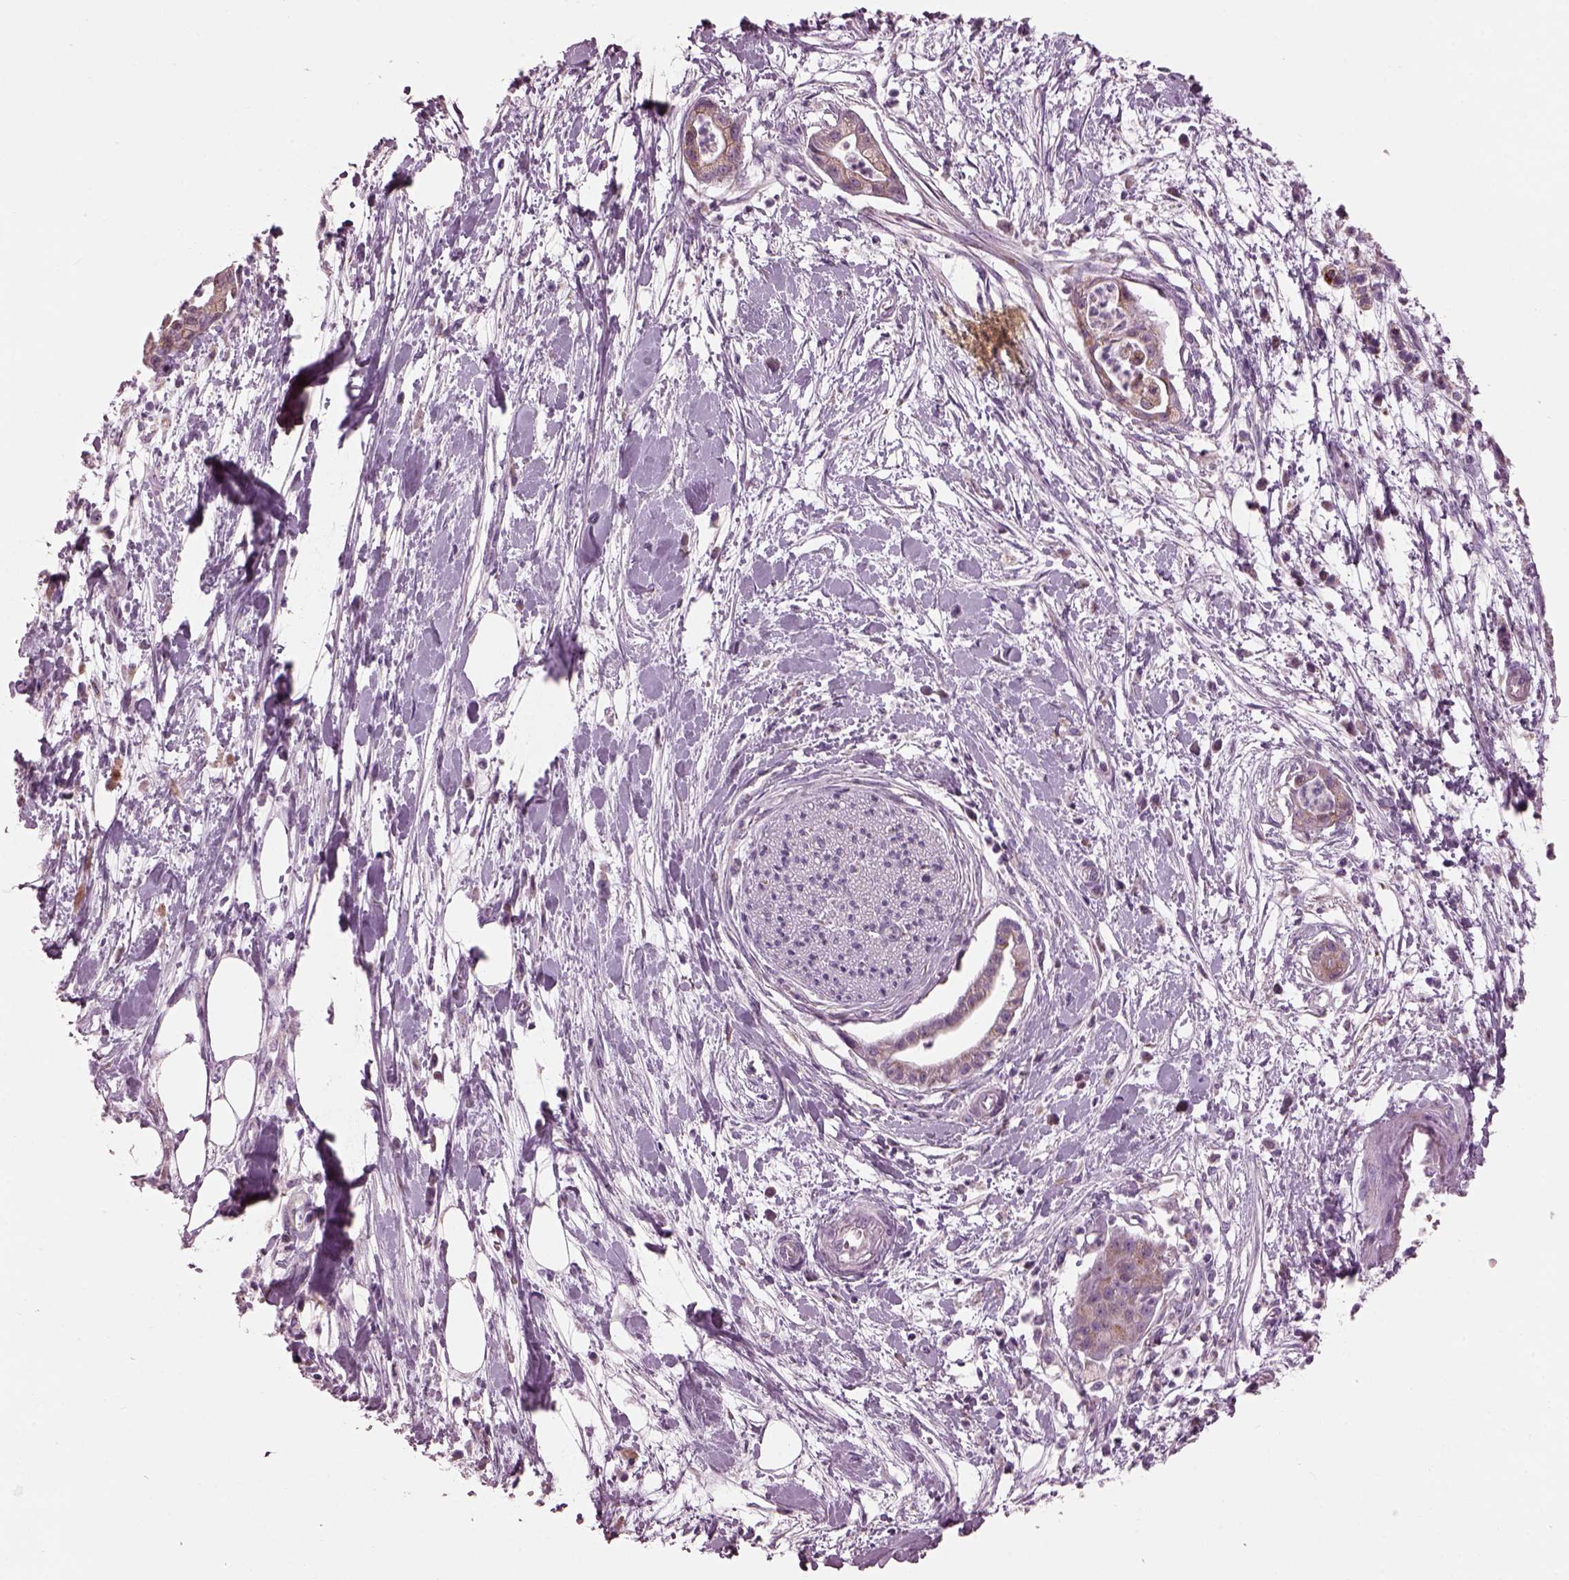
{"staining": {"intensity": "moderate", "quantity": ">75%", "location": "cytoplasmic/membranous"}, "tissue": "pancreatic cancer", "cell_type": "Tumor cells", "image_type": "cancer", "snomed": [{"axis": "morphology", "description": "Normal tissue, NOS"}, {"axis": "morphology", "description": "Adenocarcinoma, NOS"}, {"axis": "topography", "description": "Lymph node"}, {"axis": "topography", "description": "Pancreas"}], "caption": "Pancreatic cancer was stained to show a protein in brown. There is medium levels of moderate cytoplasmic/membranous positivity in about >75% of tumor cells.", "gene": "ATP5MF", "patient": {"sex": "female", "age": 58}}